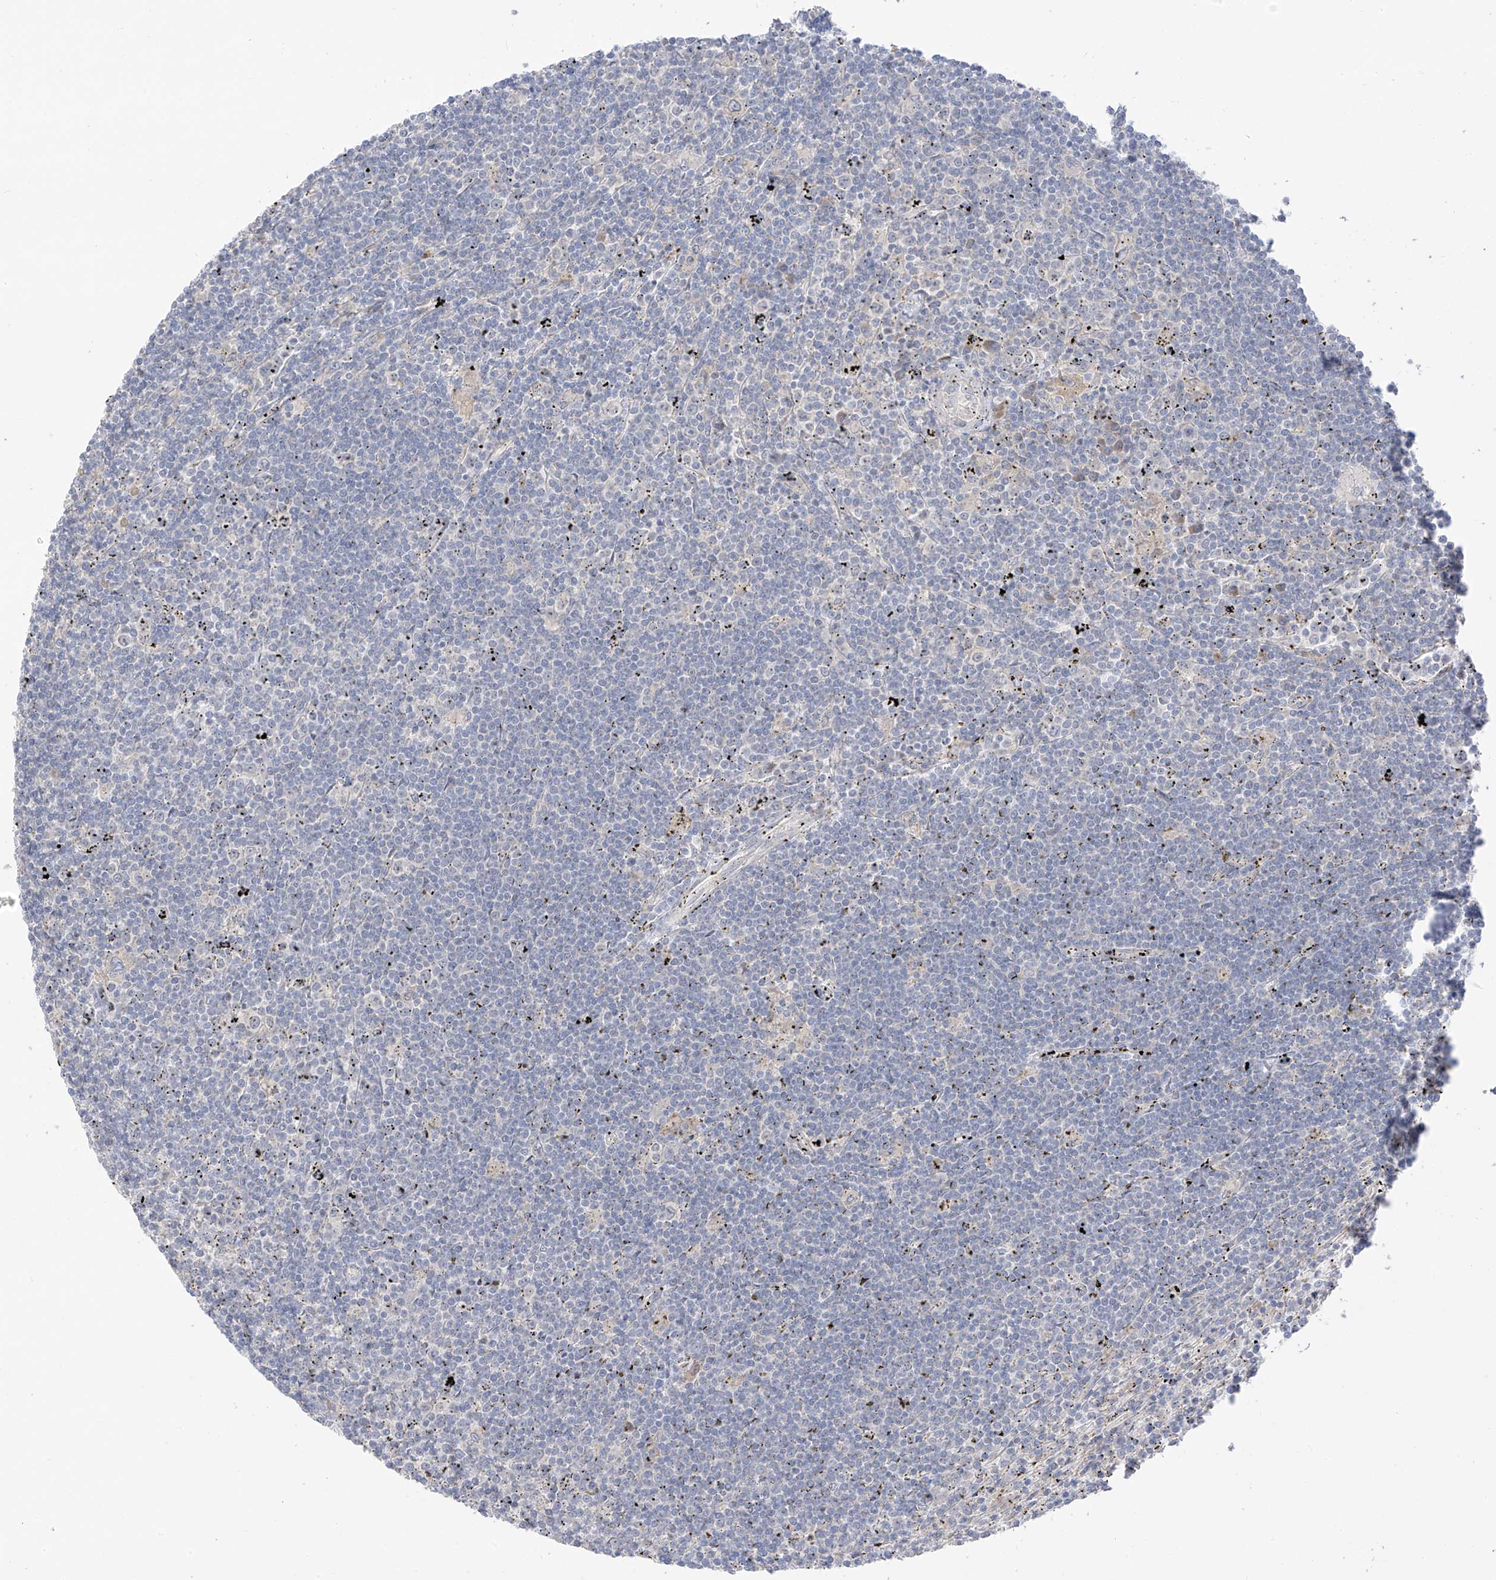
{"staining": {"intensity": "negative", "quantity": "none", "location": "none"}, "tissue": "lymphoma", "cell_type": "Tumor cells", "image_type": "cancer", "snomed": [{"axis": "morphology", "description": "Malignant lymphoma, non-Hodgkin's type, Low grade"}, {"axis": "topography", "description": "Spleen"}], "caption": "DAB immunohistochemical staining of human lymphoma displays no significant positivity in tumor cells. The staining is performed using DAB (3,3'-diaminobenzidine) brown chromogen with nuclei counter-stained in using hematoxylin.", "gene": "NALCN", "patient": {"sex": "male", "age": 76}}